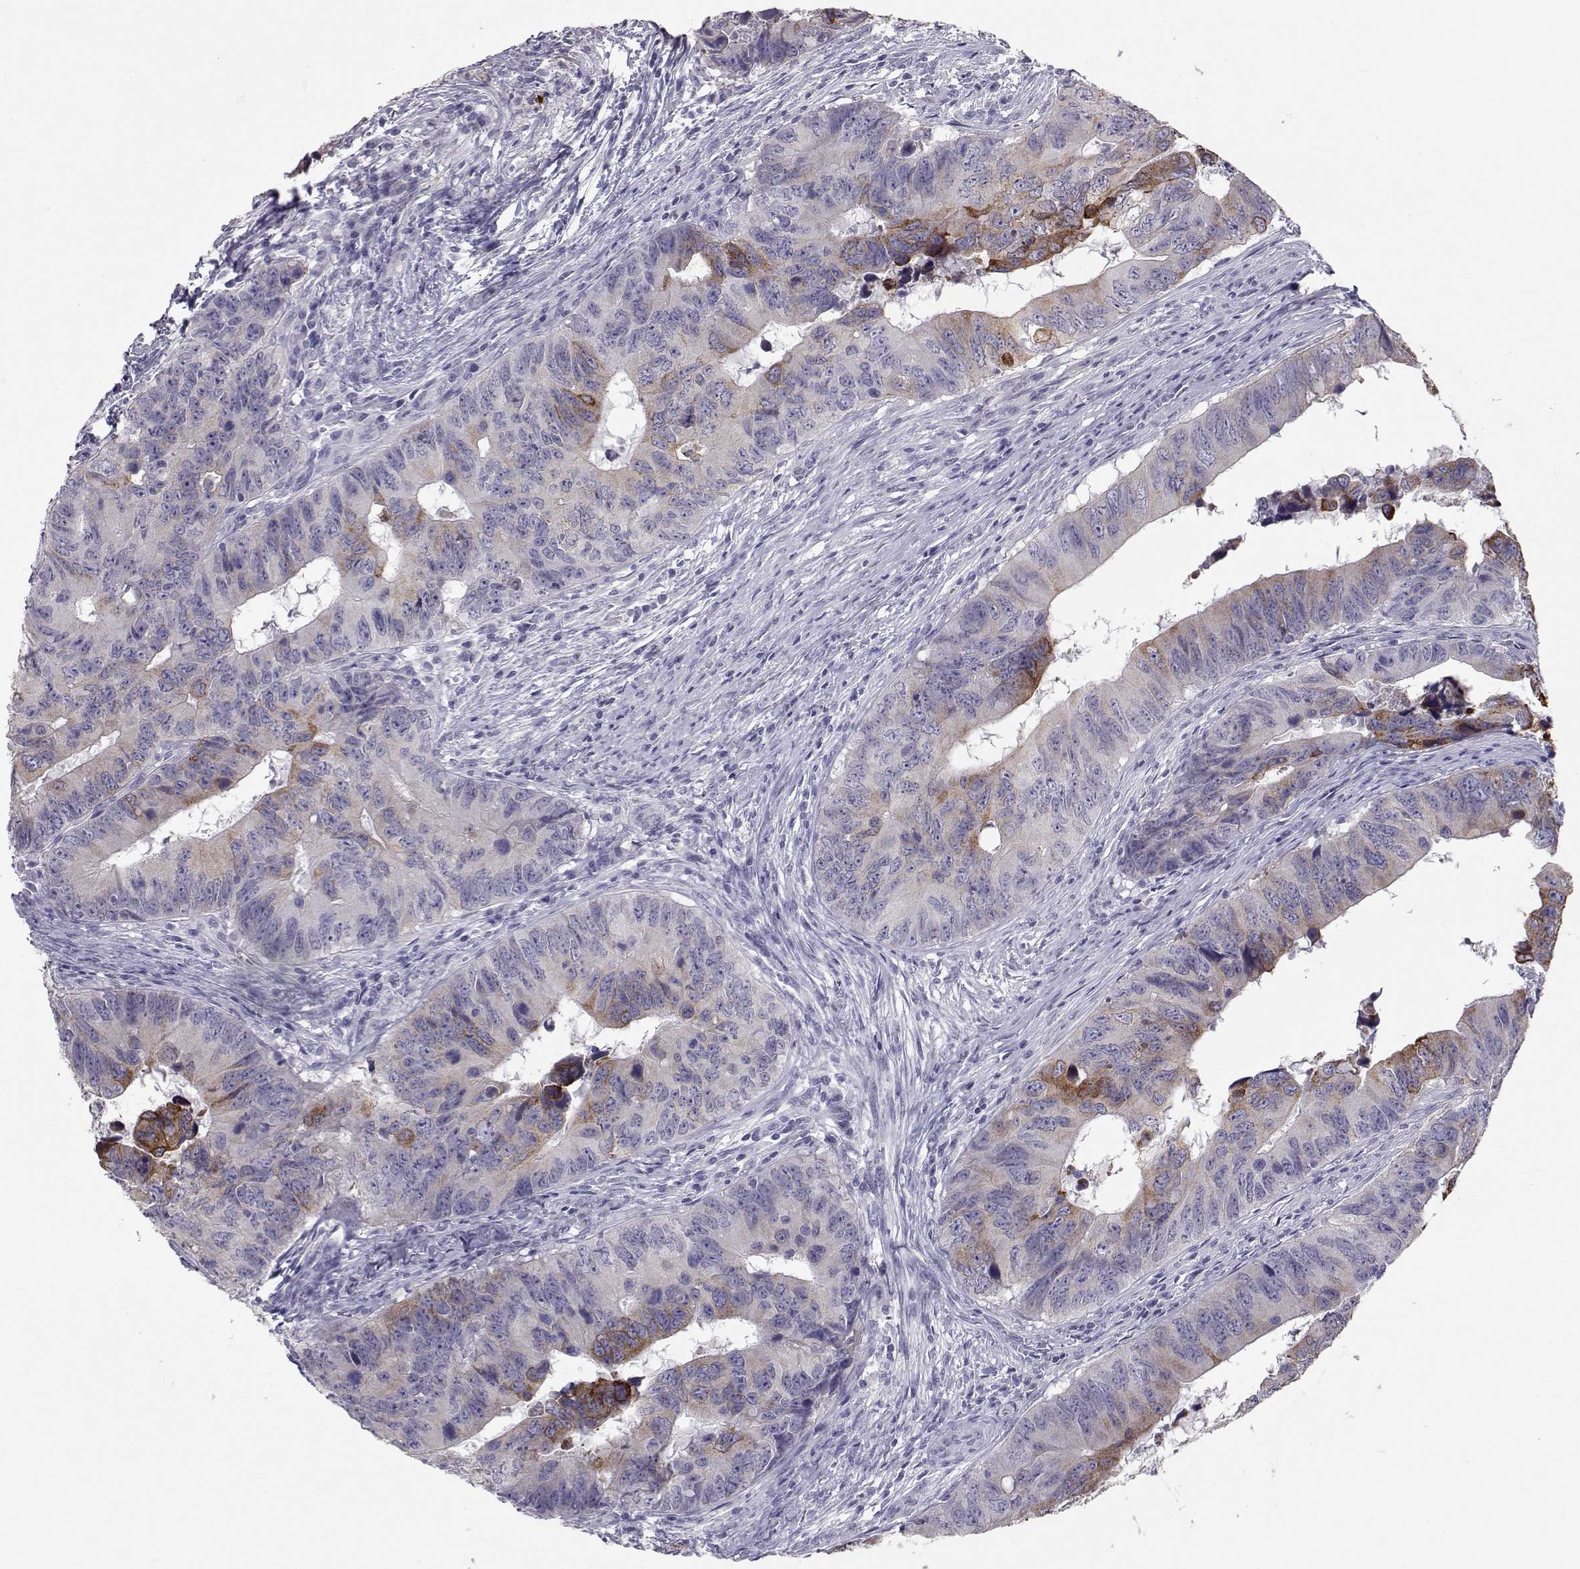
{"staining": {"intensity": "strong", "quantity": "<25%", "location": "cytoplasmic/membranous"}, "tissue": "colorectal cancer", "cell_type": "Tumor cells", "image_type": "cancer", "snomed": [{"axis": "morphology", "description": "Adenocarcinoma, NOS"}, {"axis": "topography", "description": "Colon"}], "caption": "There is medium levels of strong cytoplasmic/membranous staining in tumor cells of colorectal cancer (adenocarcinoma), as demonstrated by immunohistochemical staining (brown color).", "gene": "LAMB3", "patient": {"sex": "female", "age": 82}}